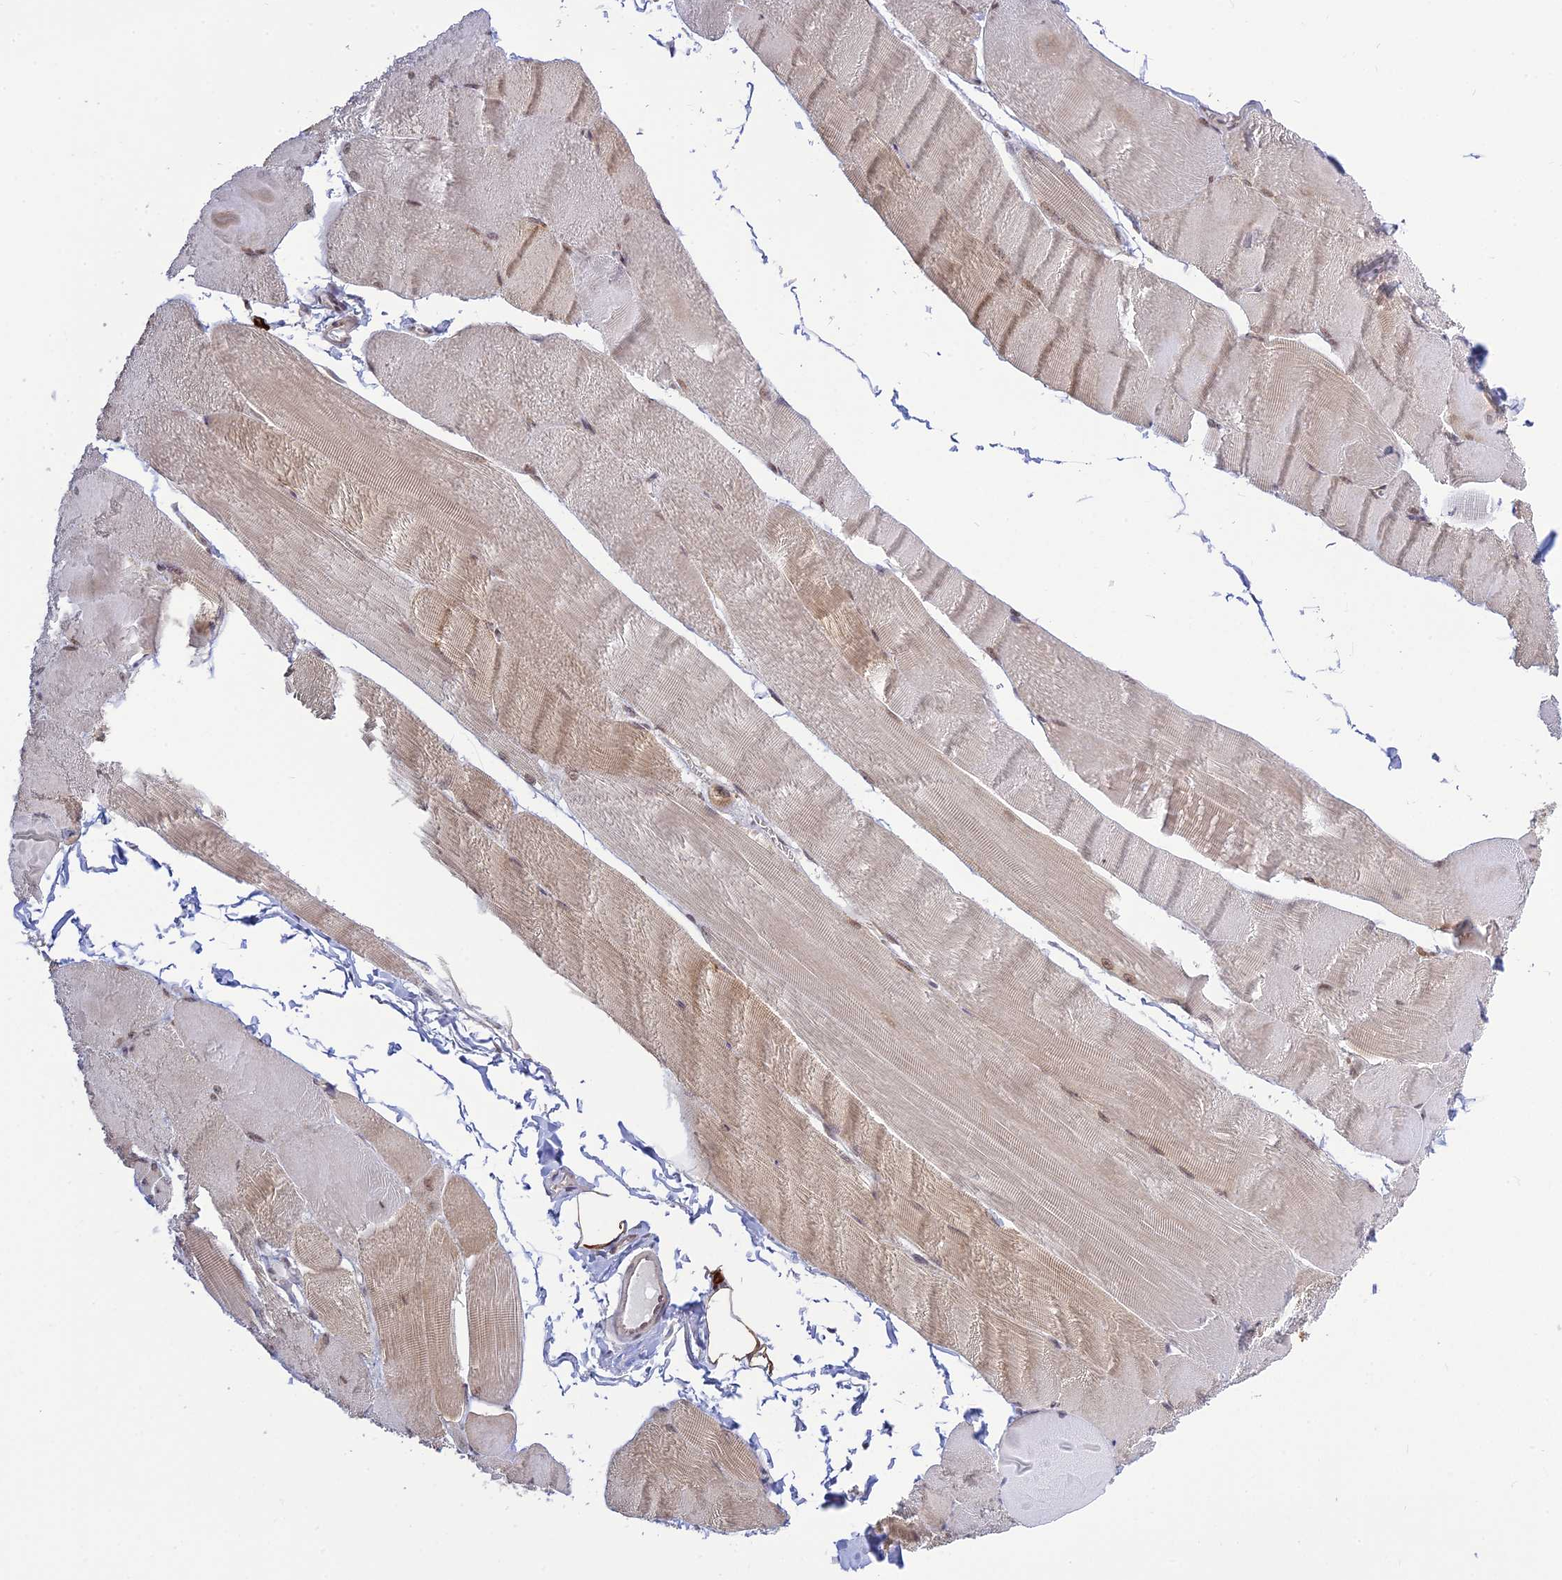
{"staining": {"intensity": "moderate", "quantity": "25%-75%", "location": "cytoplasmic/membranous,nuclear"}, "tissue": "skeletal muscle", "cell_type": "Myocytes", "image_type": "normal", "snomed": [{"axis": "morphology", "description": "Normal tissue, NOS"}, {"axis": "morphology", "description": "Basal cell carcinoma"}, {"axis": "topography", "description": "Skeletal muscle"}], "caption": "IHC of benign skeletal muscle reveals medium levels of moderate cytoplasmic/membranous,nuclear positivity in about 25%-75% of myocytes.", "gene": "SKIC8", "patient": {"sex": "female", "age": 64}}